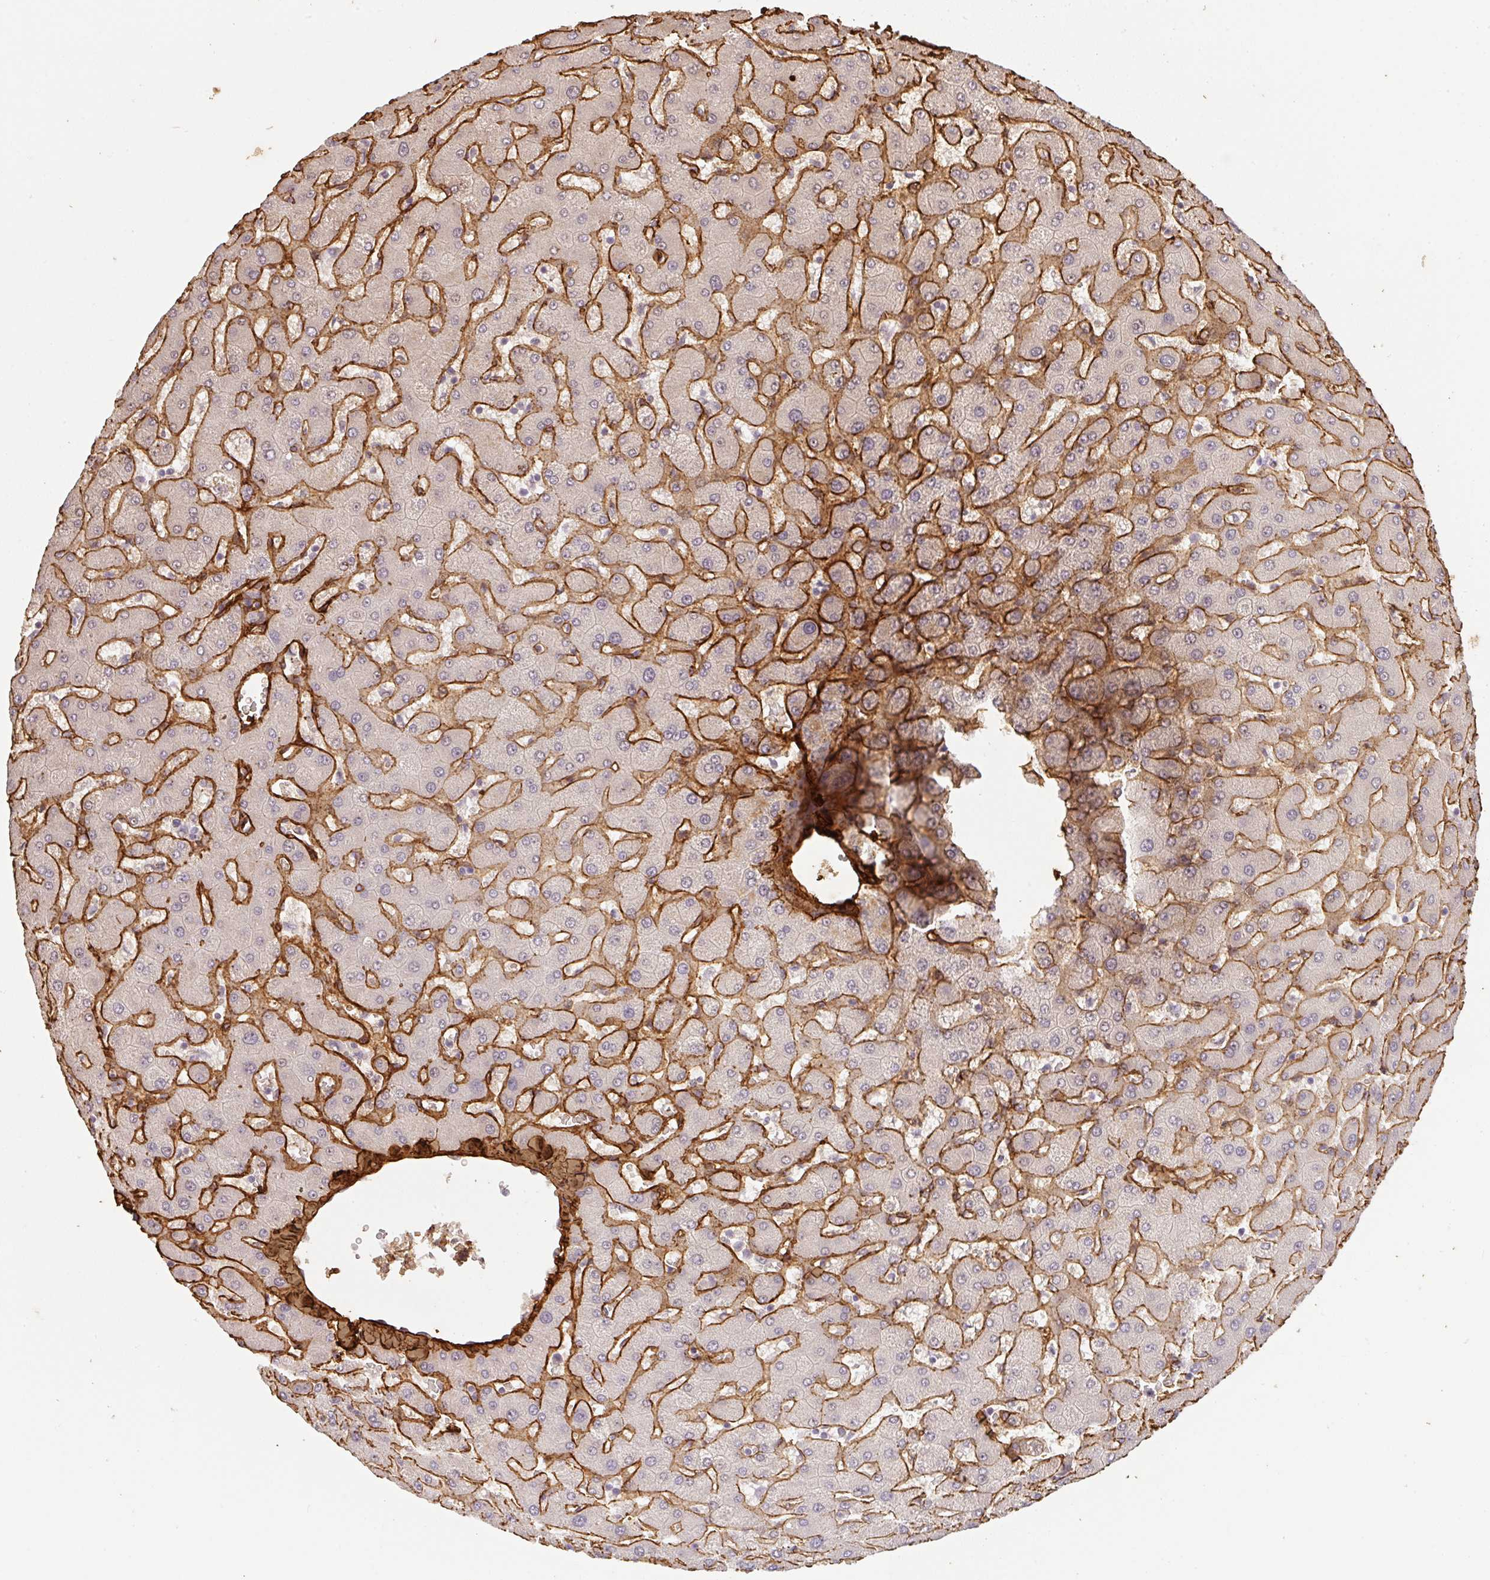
{"staining": {"intensity": "negative", "quantity": "none", "location": "none"}, "tissue": "liver", "cell_type": "Cholangiocytes", "image_type": "normal", "snomed": [{"axis": "morphology", "description": "Normal tissue, NOS"}, {"axis": "topography", "description": "Liver"}], "caption": "Liver was stained to show a protein in brown. There is no significant positivity in cholangiocytes. The staining was performed using DAB to visualize the protein expression in brown, while the nuclei were stained in blue with hematoxylin (Magnification: 20x).", "gene": "COL3A1", "patient": {"sex": "female", "age": 63}}